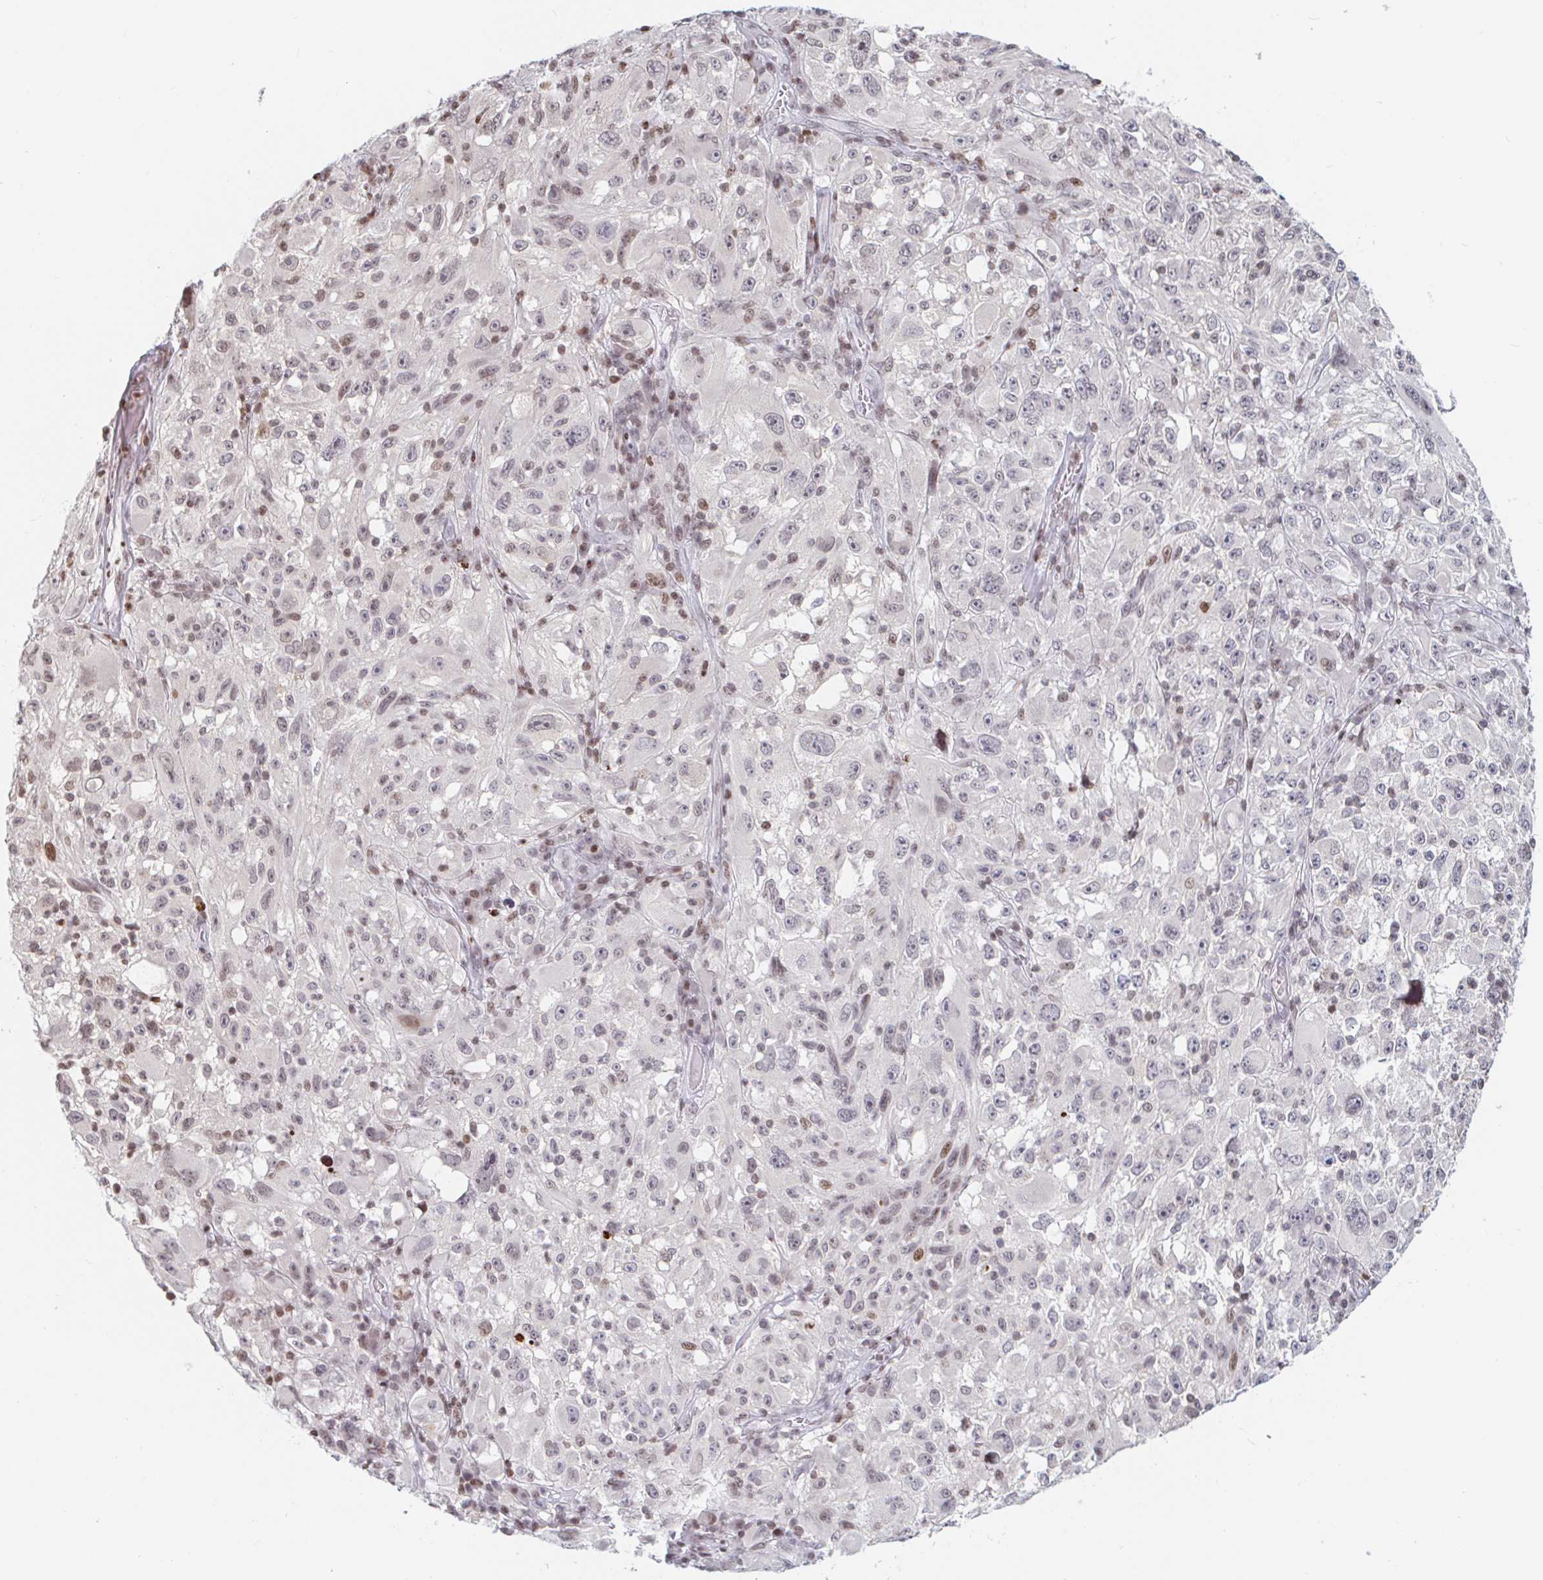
{"staining": {"intensity": "moderate", "quantity": "<25%", "location": "nuclear"}, "tissue": "melanoma", "cell_type": "Tumor cells", "image_type": "cancer", "snomed": [{"axis": "morphology", "description": "Malignant melanoma, NOS"}, {"axis": "topography", "description": "Skin"}], "caption": "Protein expression analysis of human melanoma reveals moderate nuclear positivity in approximately <25% of tumor cells.", "gene": "HOXC10", "patient": {"sex": "female", "age": 71}}